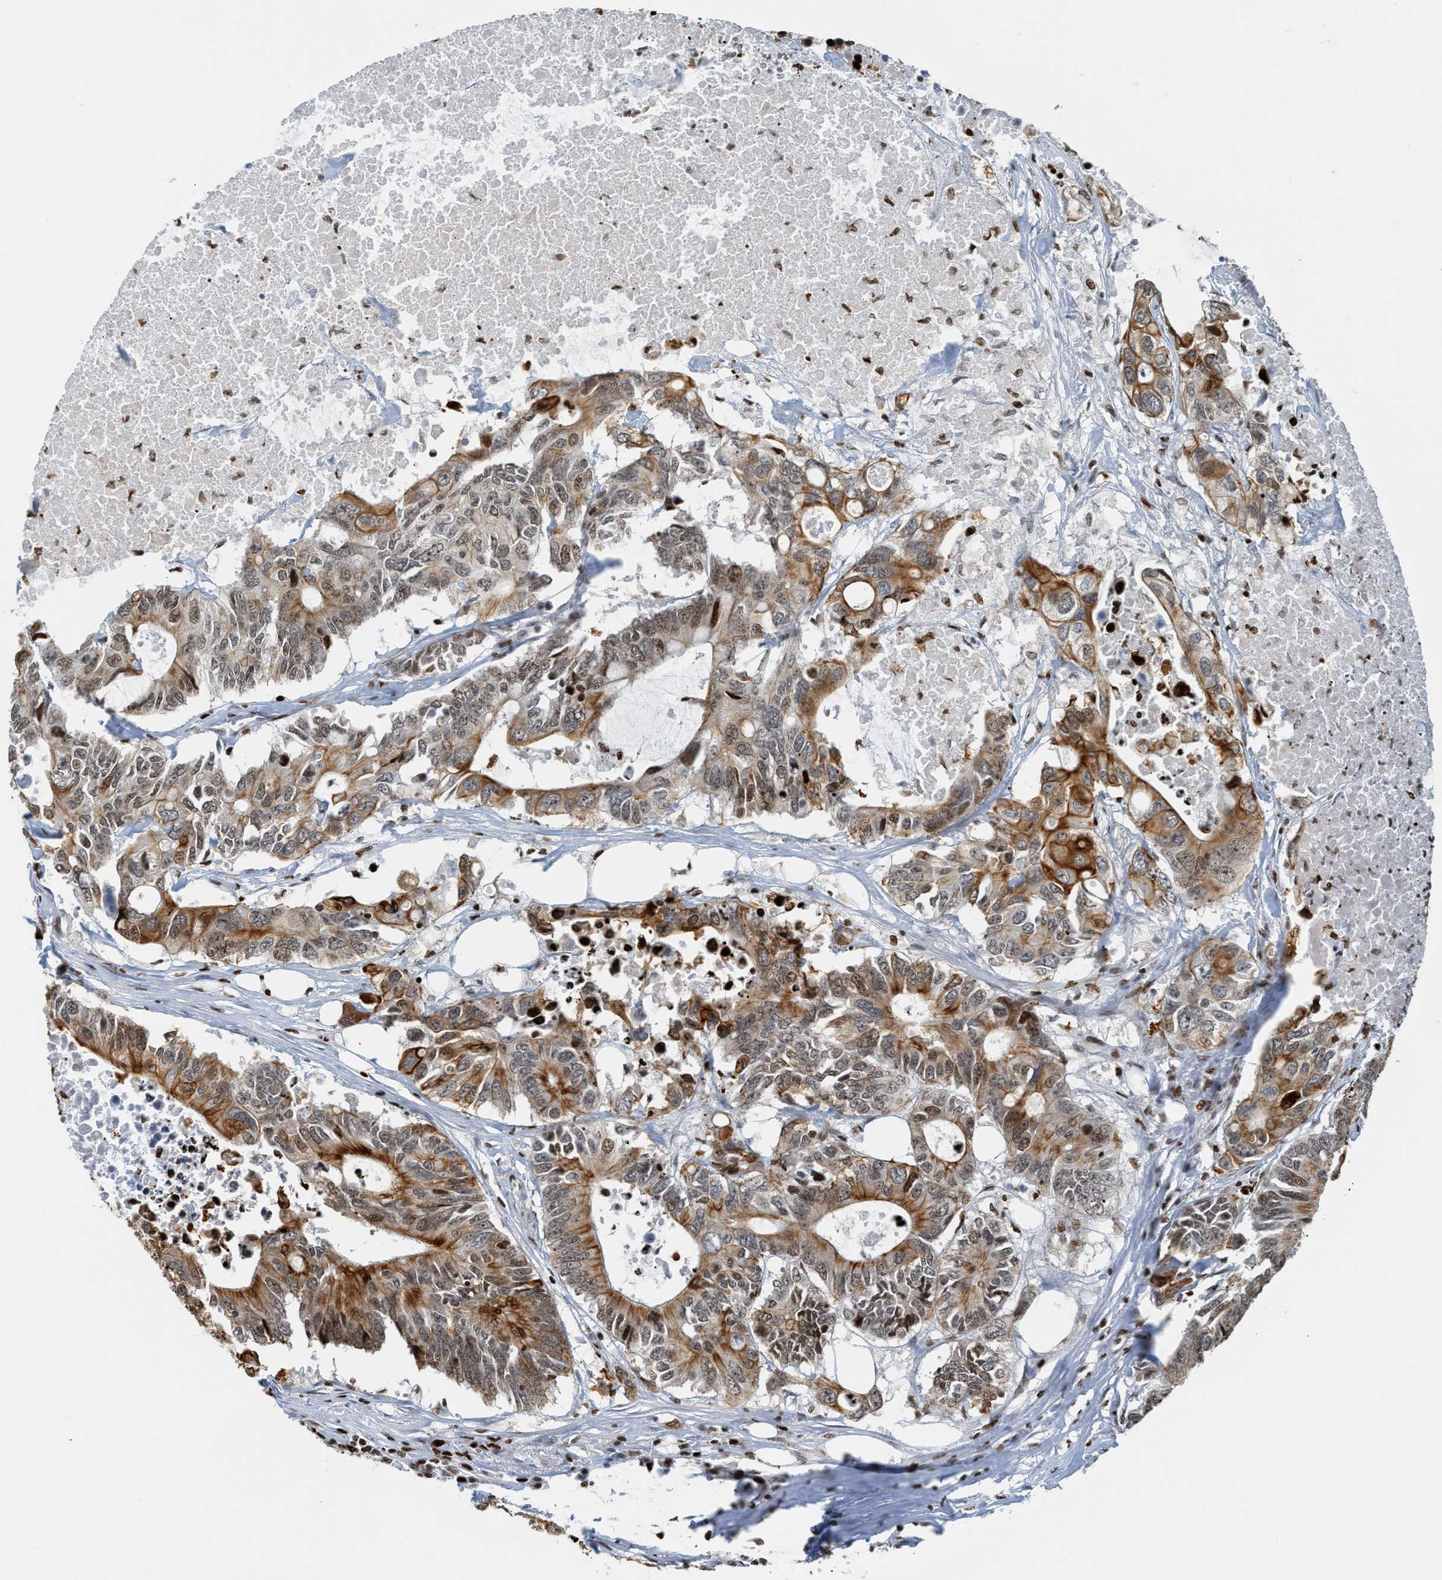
{"staining": {"intensity": "moderate", "quantity": ">75%", "location": "cytoplasmic/membranous,nuclear"}, "tissue": "colorectal cancer", "cell_type": "Tumor cells", "image_type": "cancer", "snomed": [{"axis": "morphology", "description": "Adenocarcinoma, NOS"}, {"axis": "topography", "description": "Colon"}], "caption": "The immunohistochemical stain highlights moderate cytoplasmic/membranous and nuclear staining in tumor cells of colorectal cancer tissue.", "gene": "SH3D19", "patient": {"sex": "male", "age": 71}}